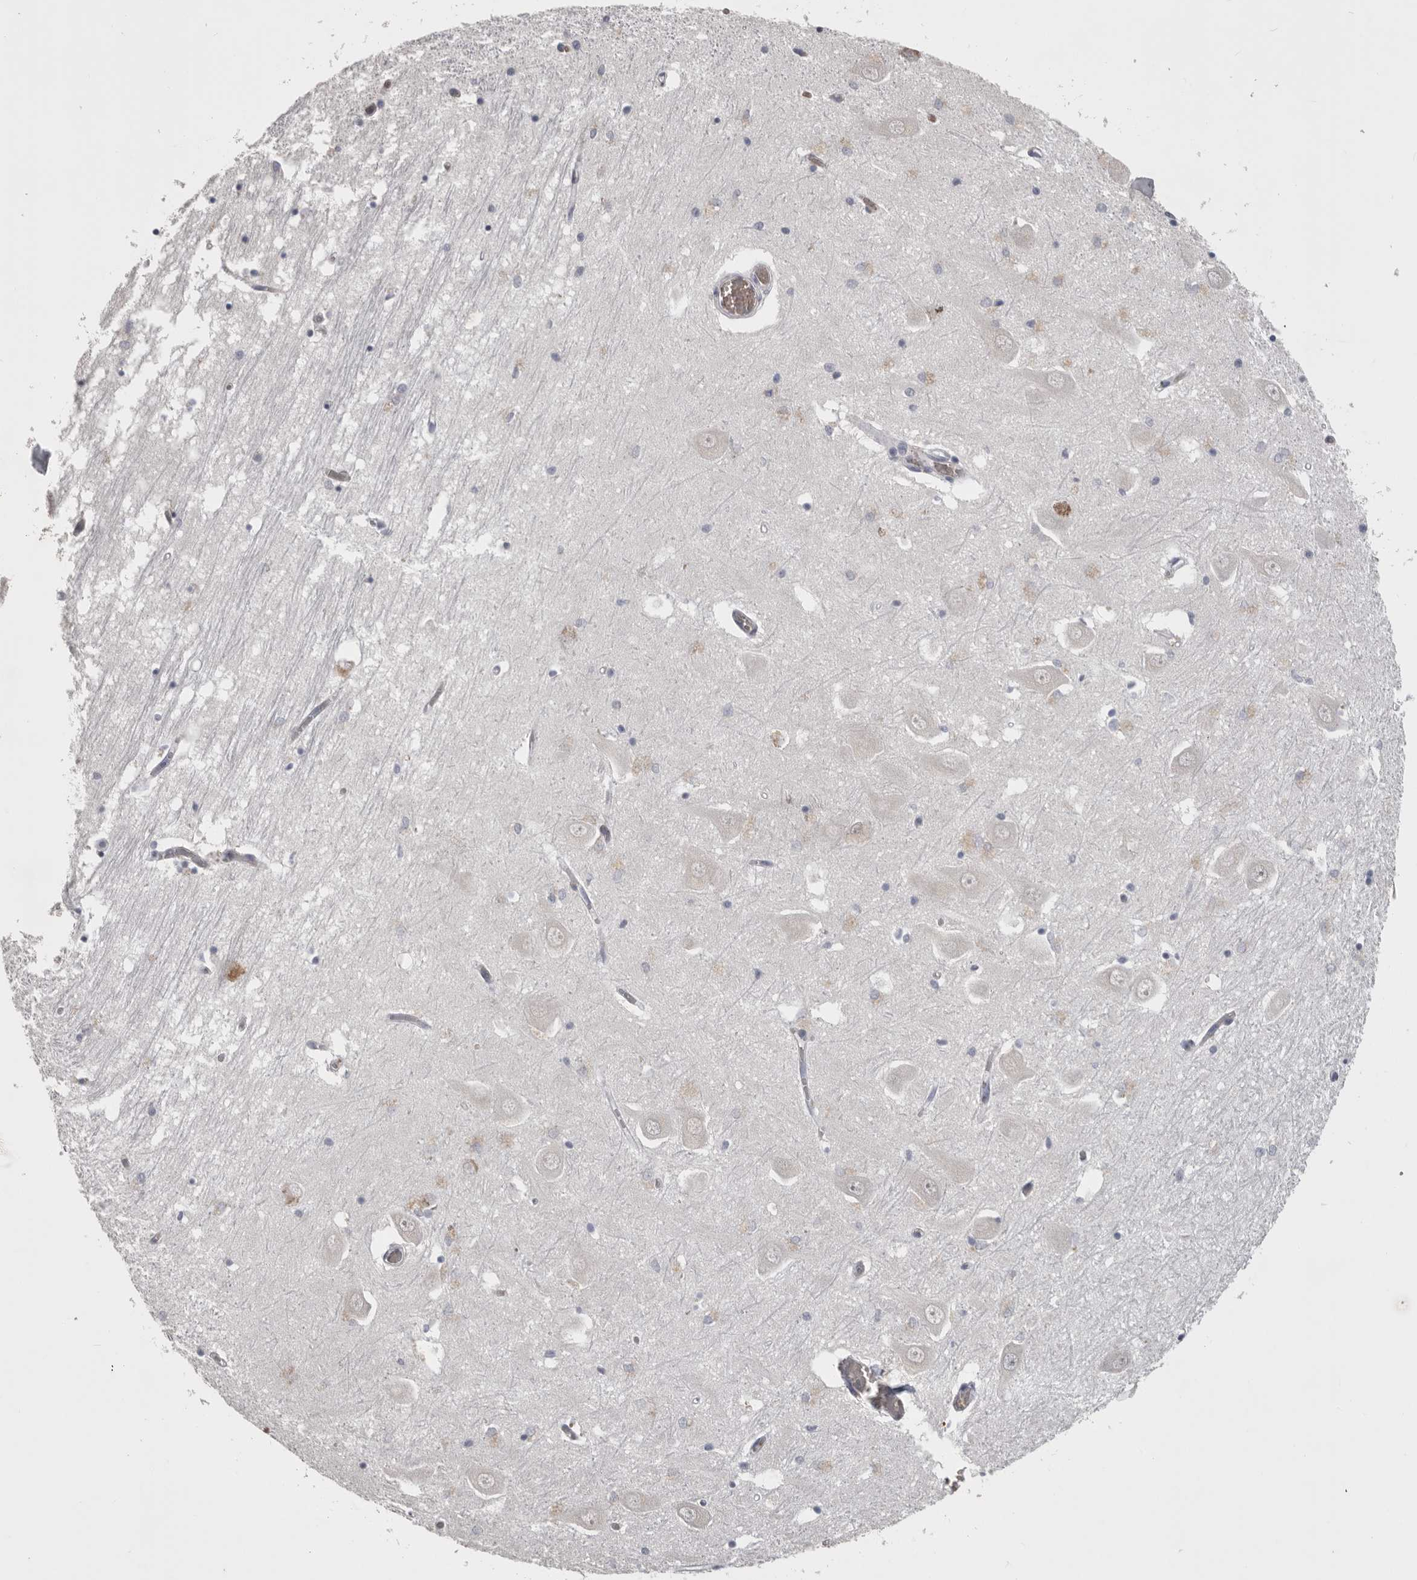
{"staining": {"intensity": "negative", "quantity": "none", "location": "none"}, "tissue": "hippocampus", "cell_type": "Glial cells", "image_type": "normal", "snomed": [{"axis": "morphology", "description": "Normal tissue, NOS"}, {"axis": "topography", "description": "Hippocampus"}], "caption": "A photomicrograph of human hippocampus is negative for staining in glial cells. (Brightfield microscopy of DAB (3,3'-diaminobenzidine) IHC at high magnification).", "gene": "PCMTD1", "patient": {"sex": "male", "age": 70}}